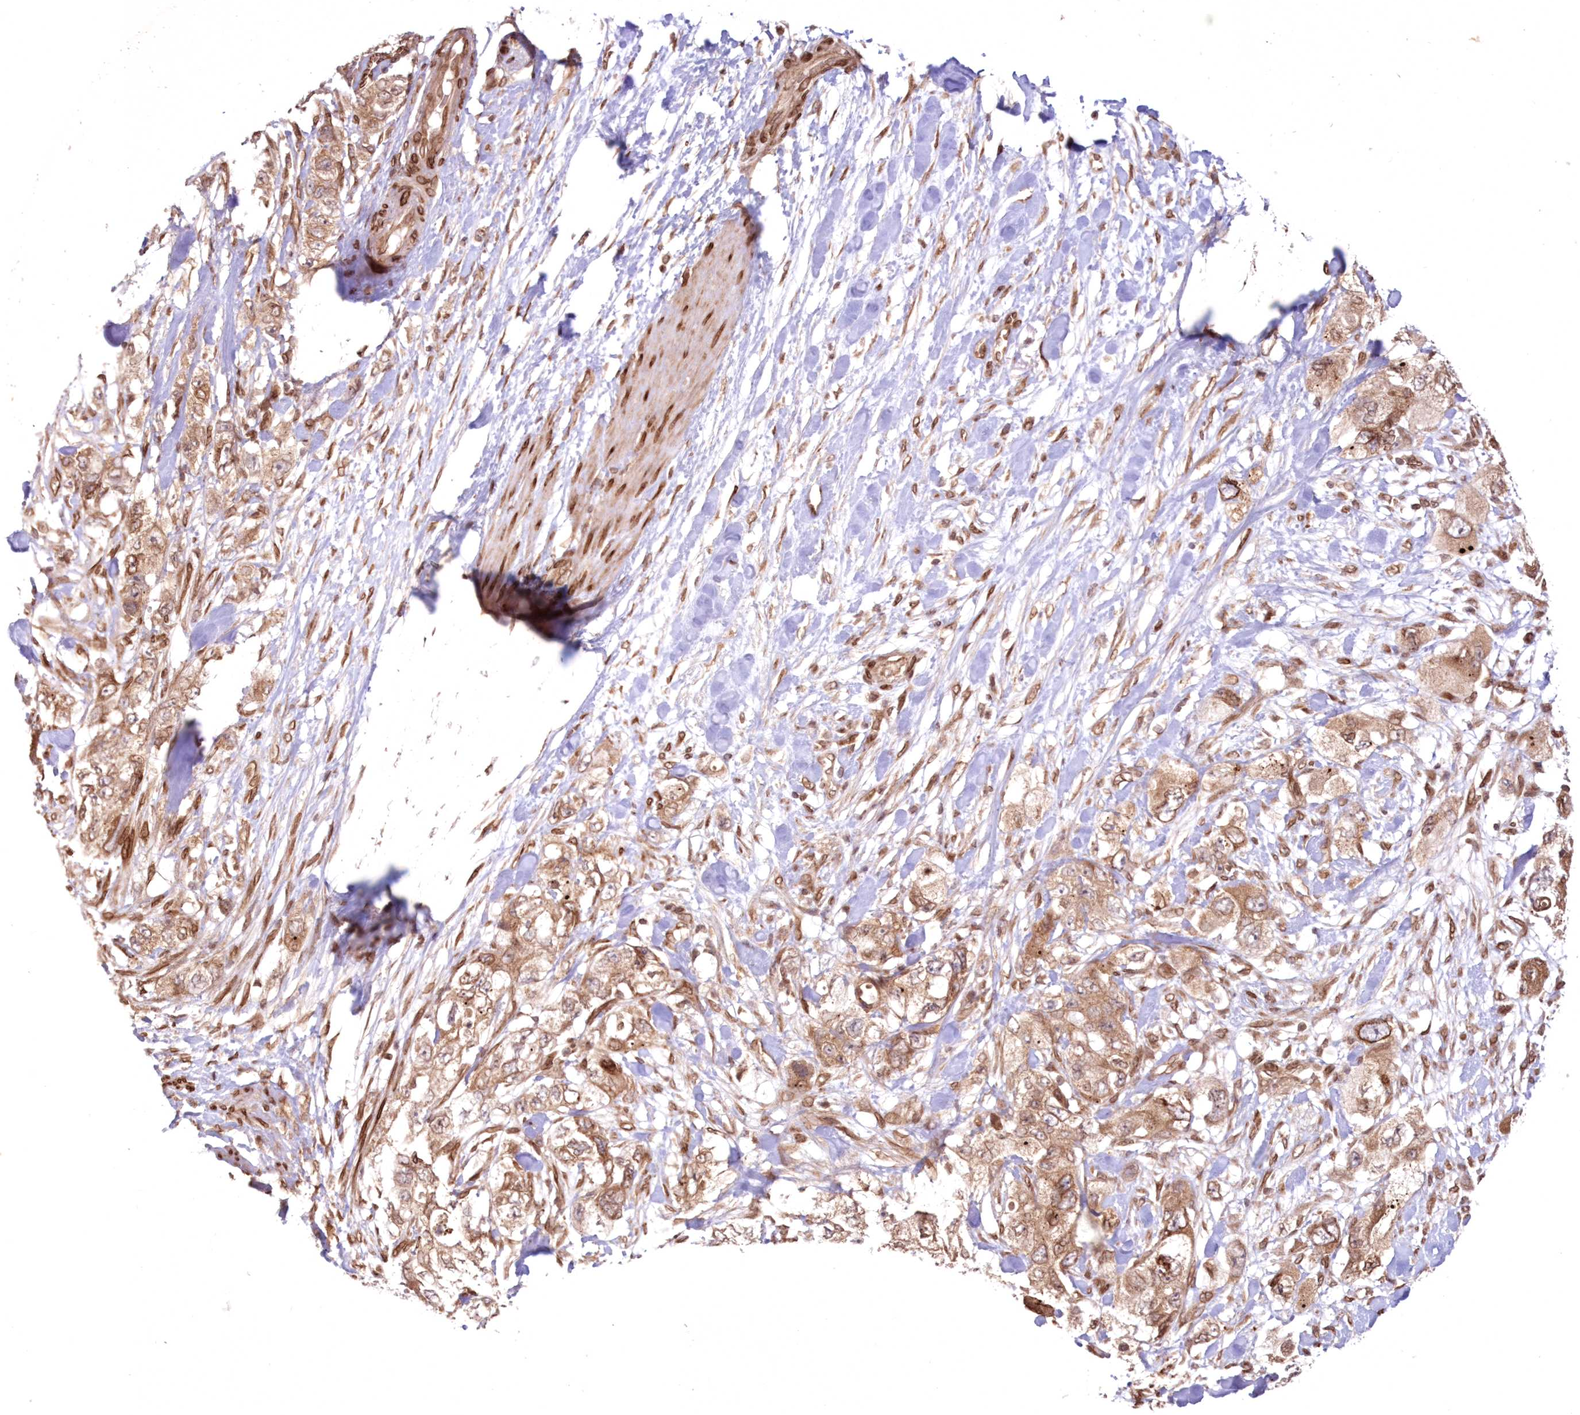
{"staining": {"intensity": "moderate", "quantity": ">75%", "location": "cytoplasmic/membranous"}, "tissue": "pancreatic cancer", "cell_type": "Tumor cells", "image_type": "cancer", "snomed": [{"axis": "morphology", "description": "Adenocarcinoma, NOS"}, {"axis": "topography", "description": "Pancreas"}], "caption": "A medium amount of moderate cytoplasmic/membranous staining is identified in about >75% of tumor cells in pancreatic adenocarcinoma tissue.", "gene": "DNAJC27", "patient": {"sex": "female", "age": 73}}